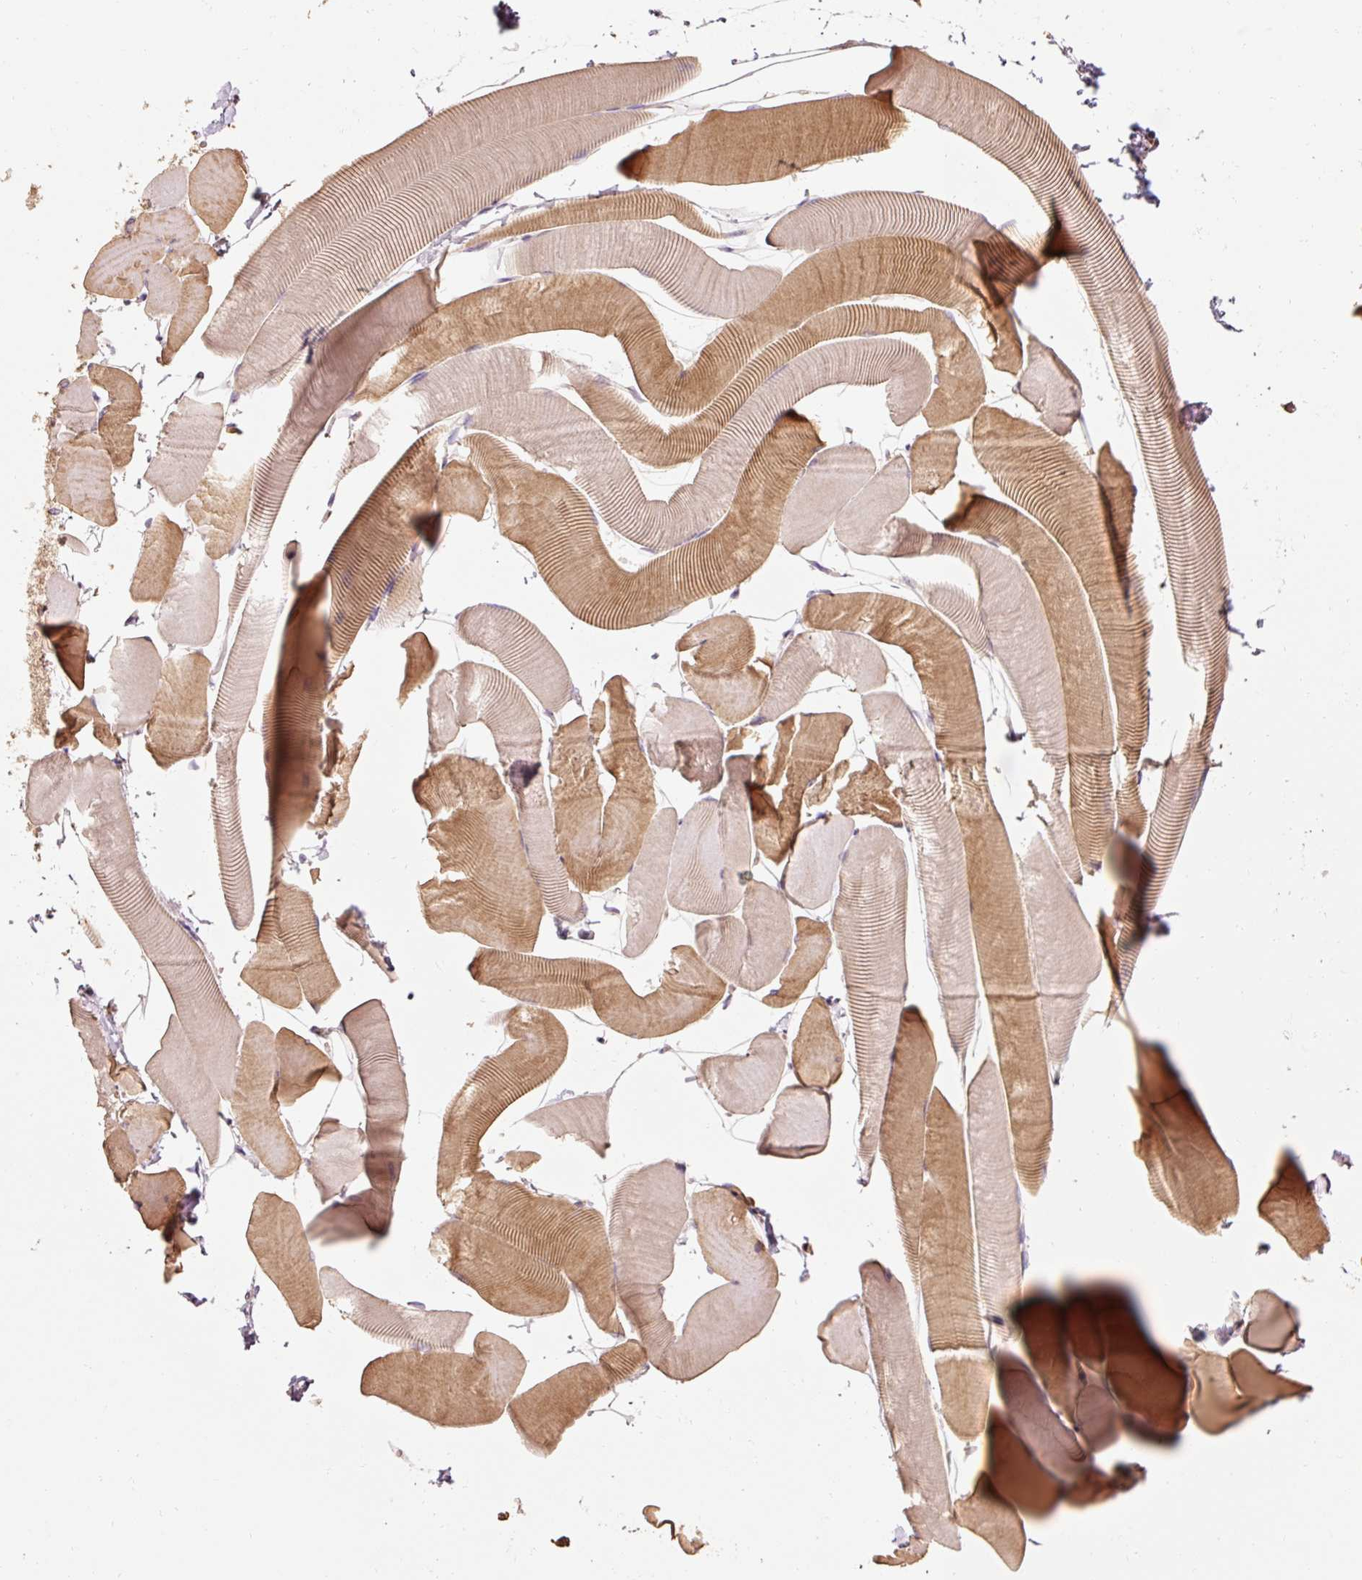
{"staining": {"intensity": "moderate", "quantity": "25%-75%", "location": "cytoplasmic/membranous"}, "tissue": "skeletal muscle", "cell_type": "Myocytes", "image_type": "normal", "snomed": [{"axis": "morphology", "description": "Normal tissue, NOS"}, {"axis": "topography", "description": "Skeletal muscle"}], "caption": "Benign skeletal muscle was stained to show a protein in brown. There is medium levels of moderate cytoplasmic/membranous positivity in approximately 25%-75% of myocytes.", "gene": "EFHC1", "patient": {"sex": "male", "age": 25}}